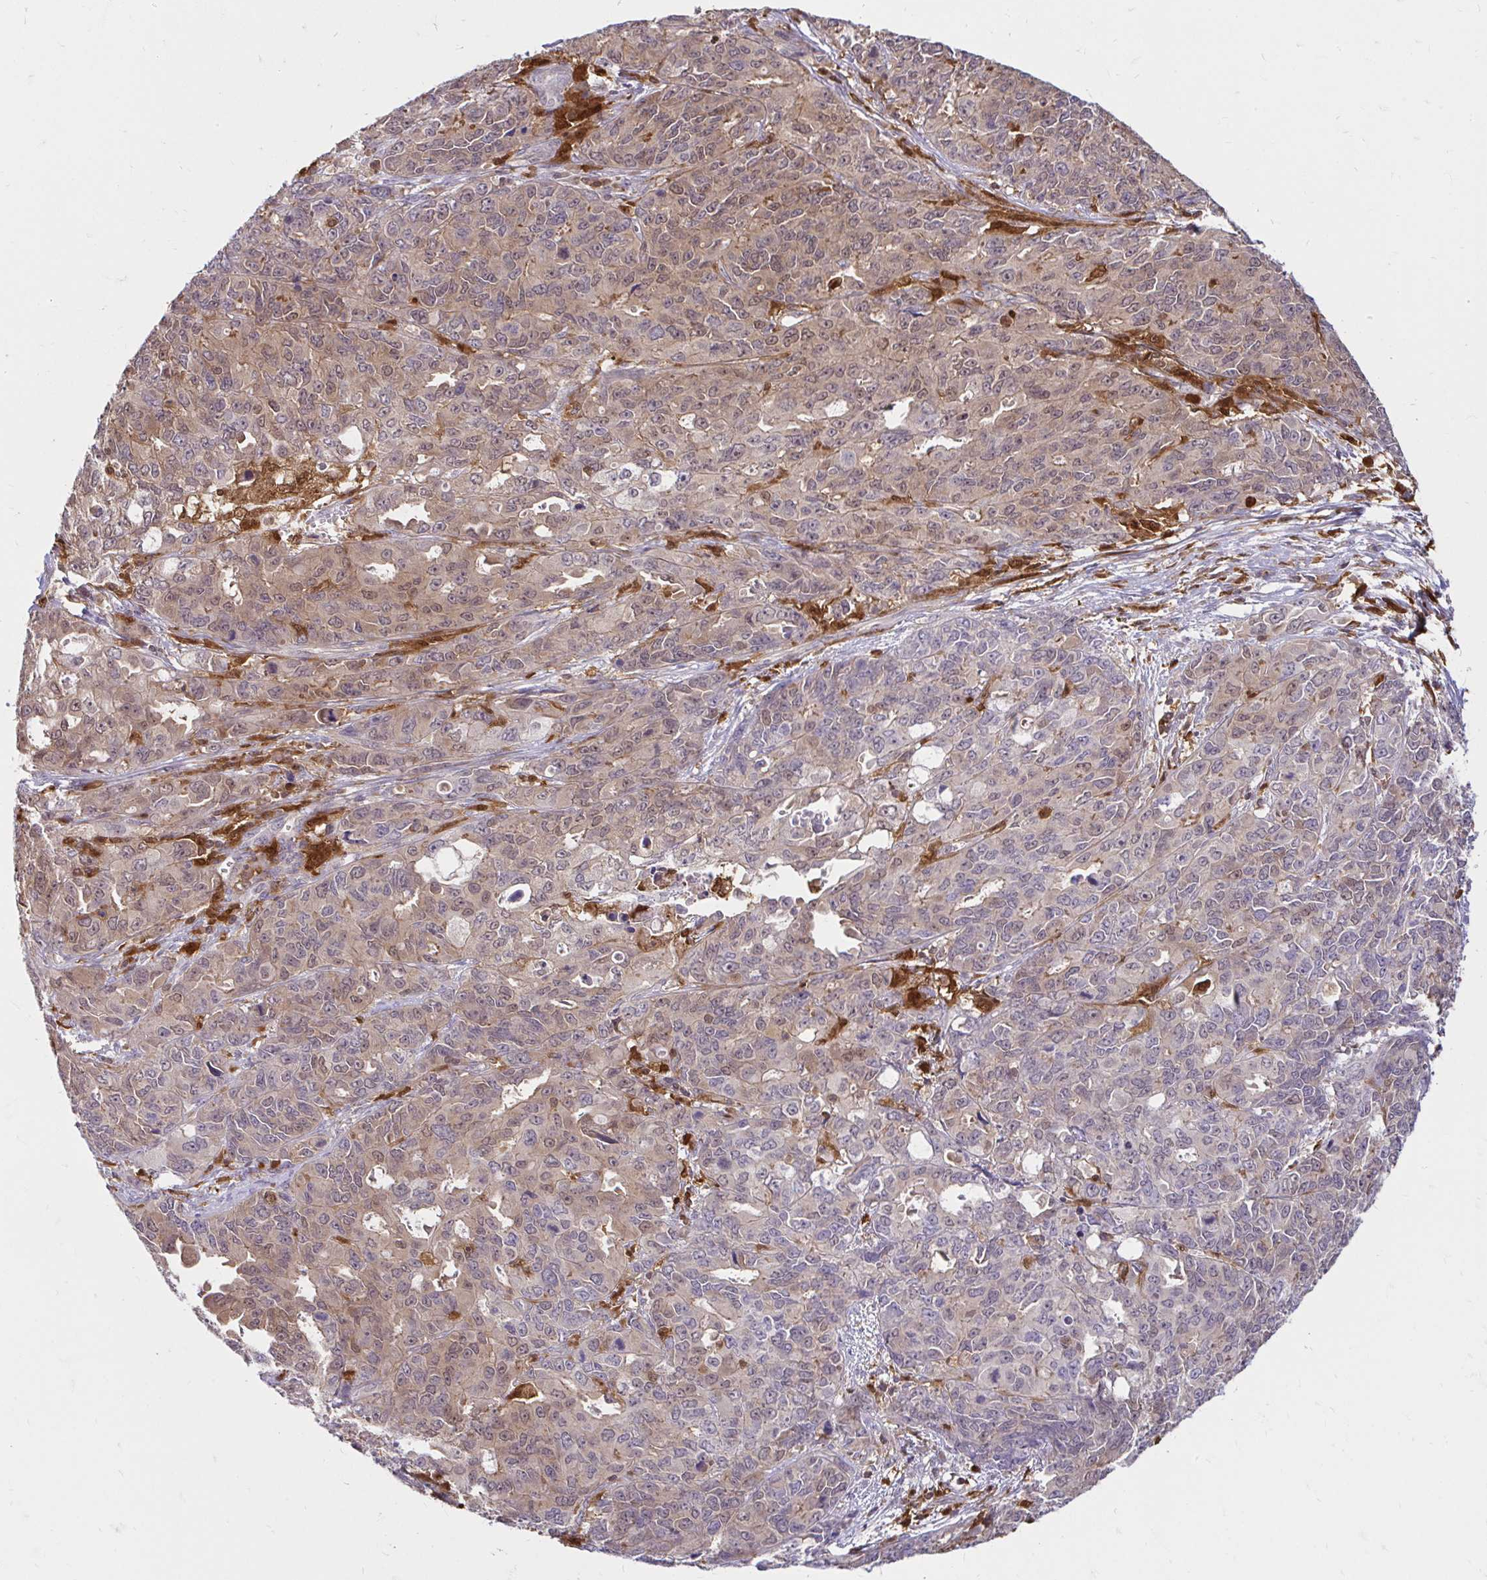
{"staining": {"intensity": "weak", "quantity": "25%-75%", "location": "cytoplasmic/membranous"}, "tissue": "endometrial cancer", "cell_type": "Tumor cells", "image_type": "cancer", "snomed": [{"axis": "morphology", "description": "Adenocarcinoma, NOS"}, {"axis": "topography", "description": "Uterus"}], "caption": "IHC of human endometrial adenocarcinoma demonstrates low levels of weak cytoplasmic/membranous staining in approximately 25%-75% of tumor cells.", "gene": "PYCARD", "patient": {"sex": "female", "age": 79}}